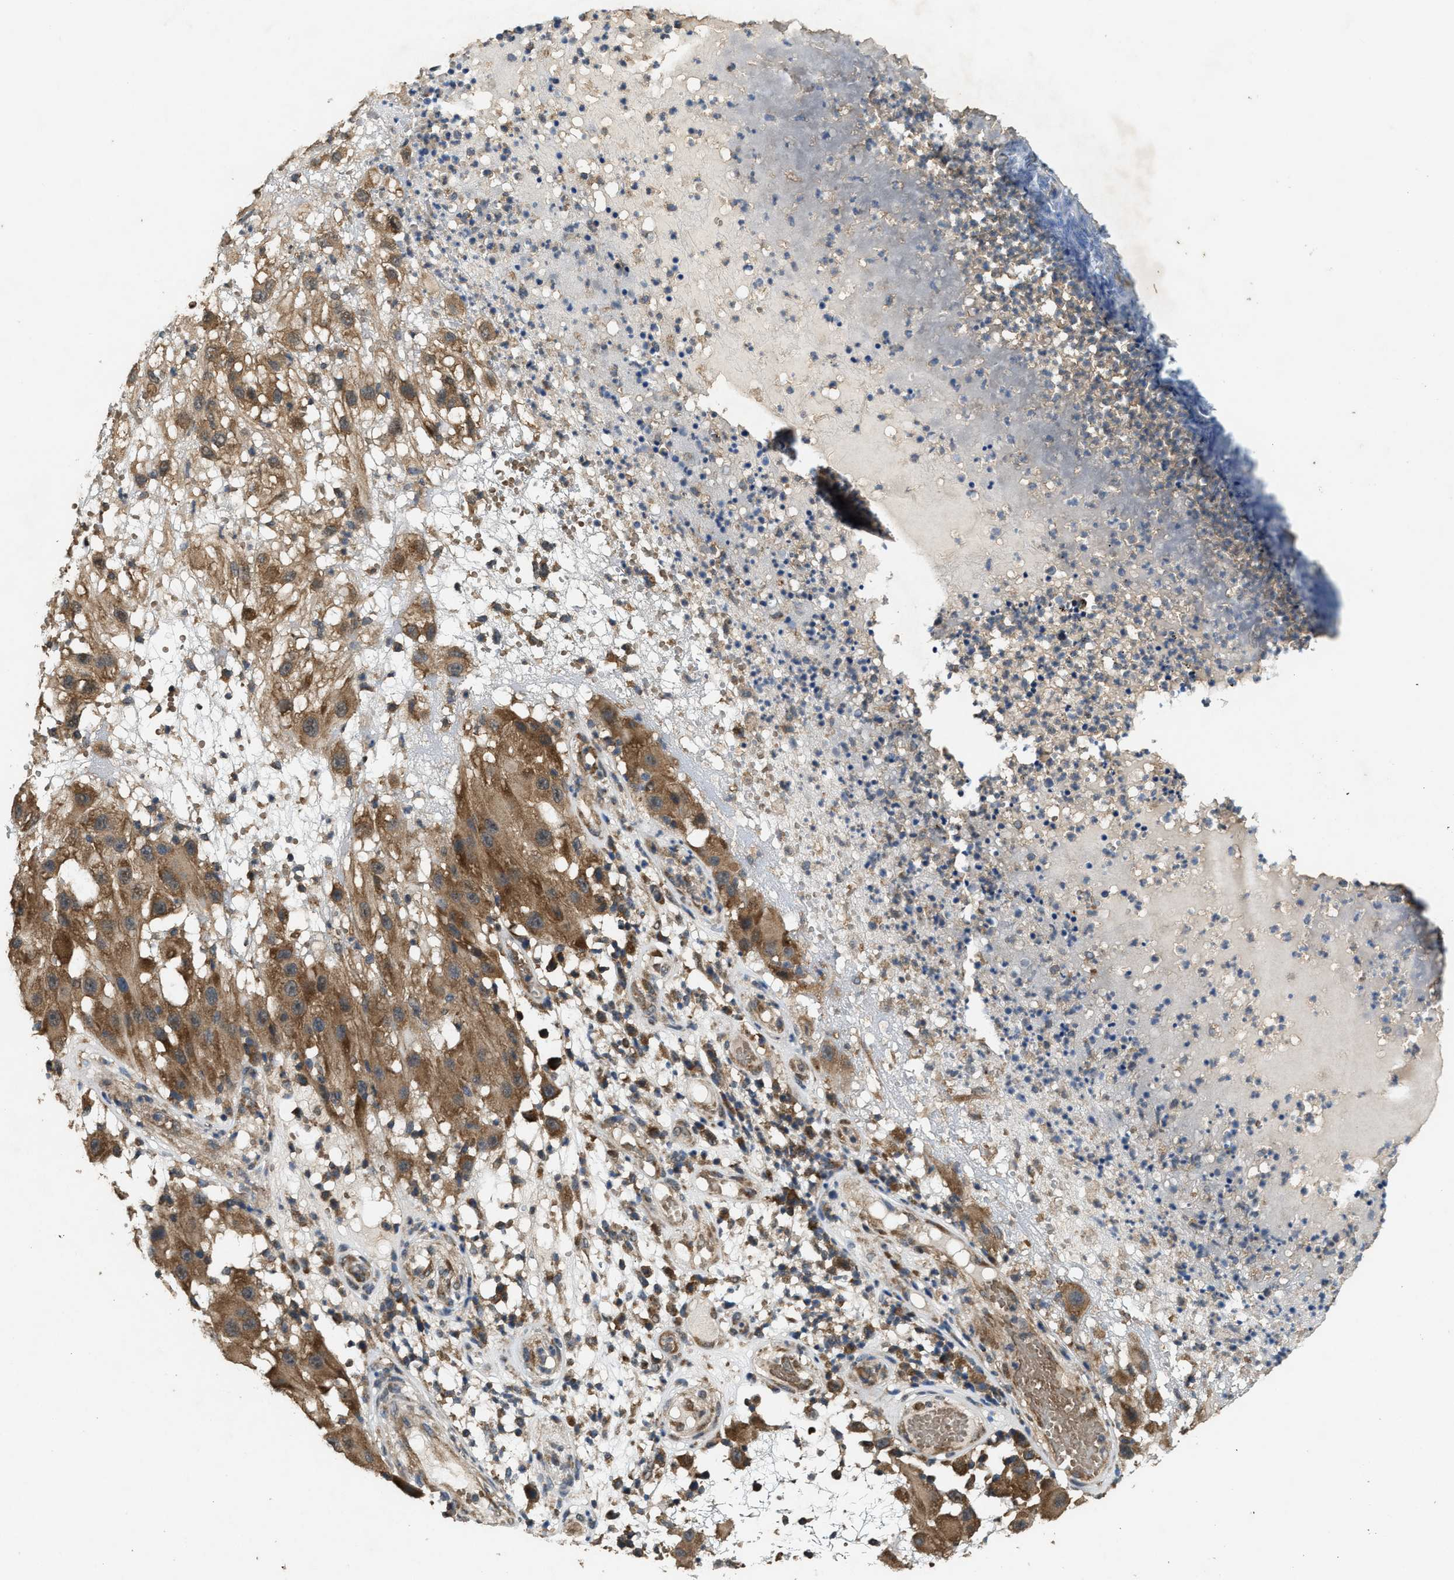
{"staining": {"intensity": "moderate", "quantity": ">75%", "location": "cytoplasmic/membranous"}, "tissue": "melanoma", "cell_type": "Tumor cells", "image_type": "cancer", "snomed": [{"axis": "morphology", "description": "Malignant melanoma, NOS"}, {"axis": "topography", "description": "Skin"}], "caption": "IHC (DAB) staining of human malignant melanoma exhibits moderate cytoplasmic/membranous protein expression in approximately >75% of tumor cells.", "gene": "ARHGEF5", "patient": {"sex": "female", "age": 81}}